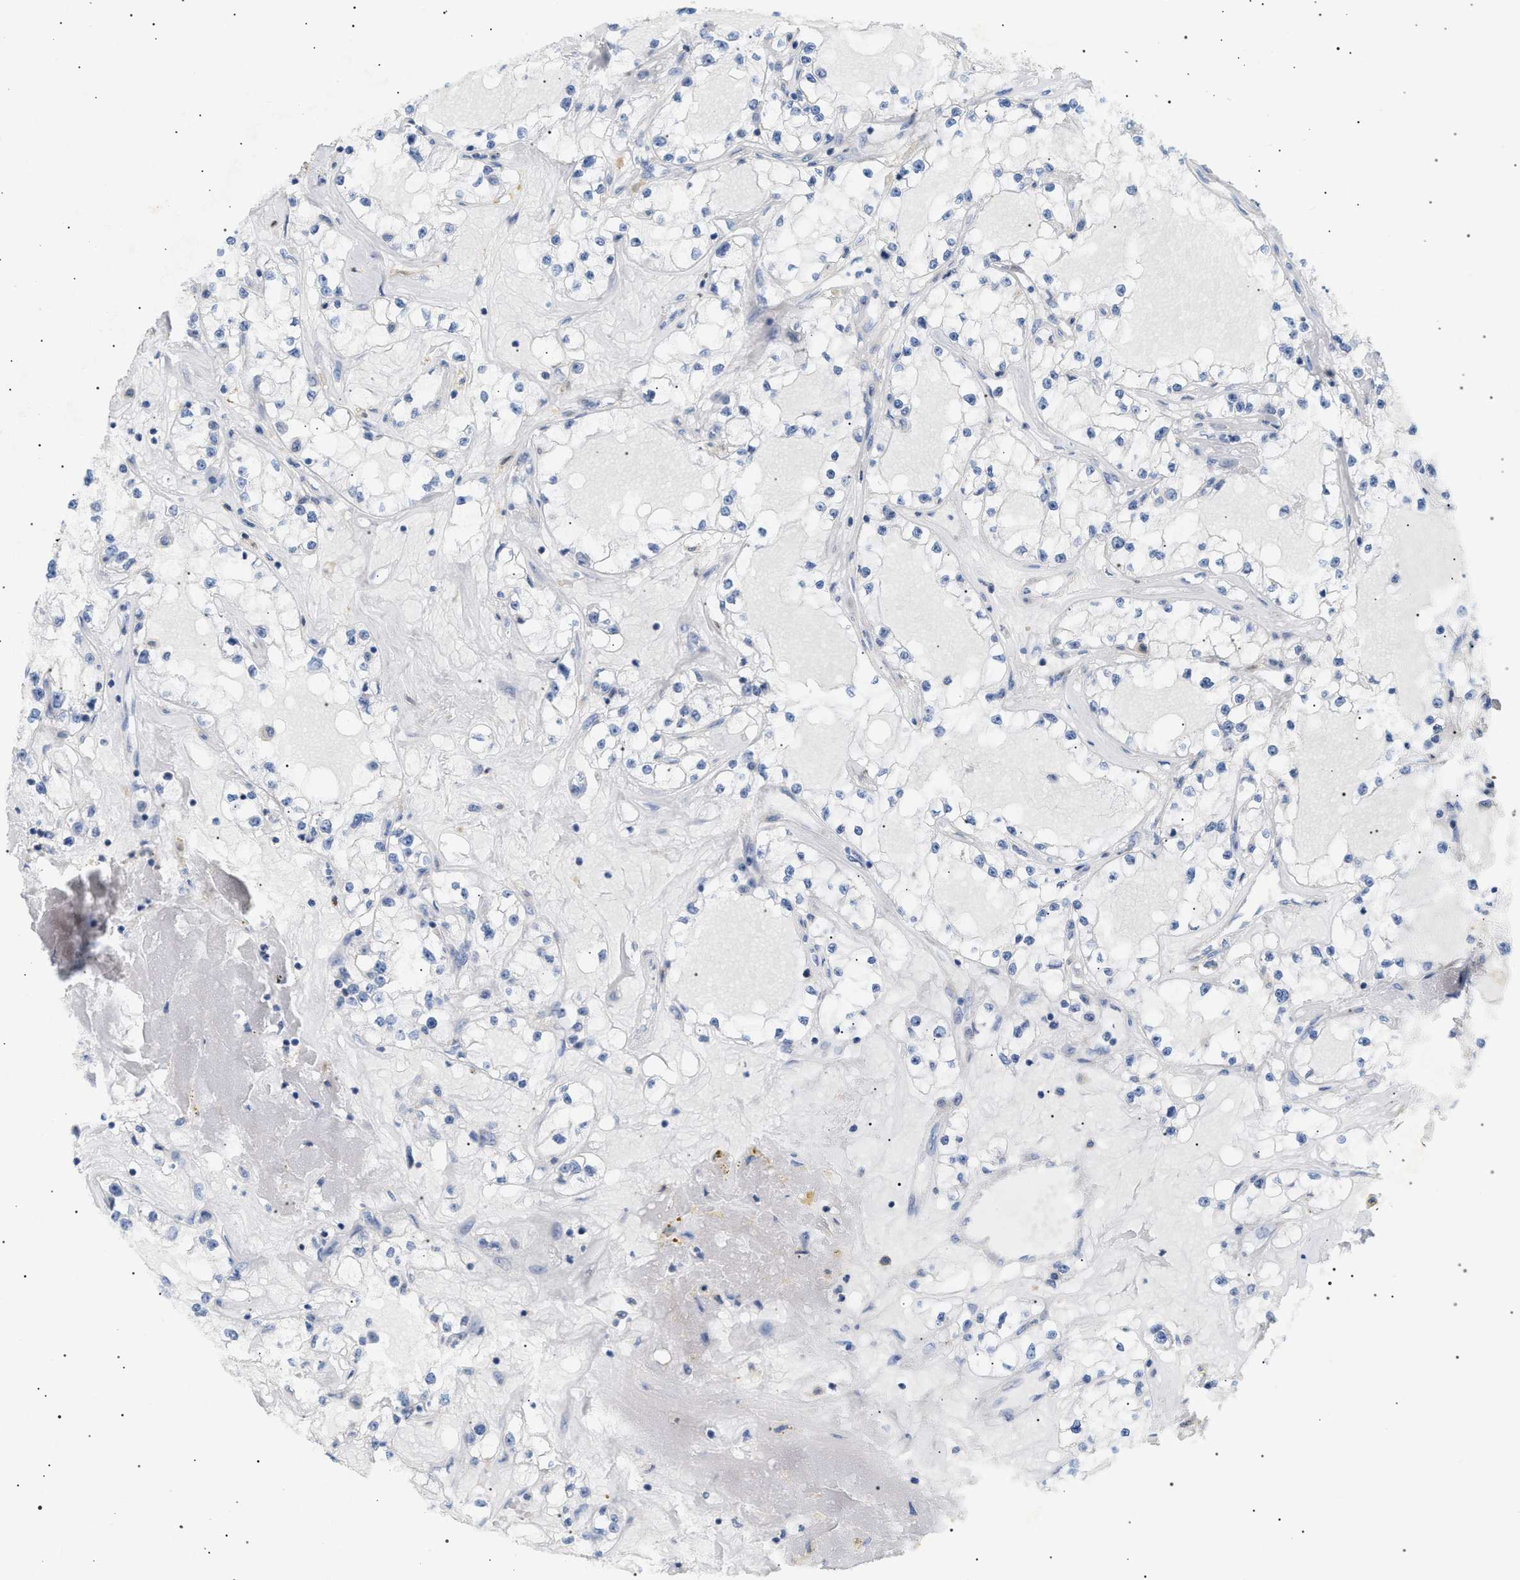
{"staining": {"intensity": "negative", "quantity": "none", "location": "none"}, "tissue": "renal cancer", "cell_type": "Tumor cells", "image_type": "cancer", "snomed": [{"axis": "morphology", "description": "Adenocarcinoma, NOS"}, {"axis": "topography", "description": "Kidney"}], "caption": "This is an immunohistochemistry photomicrograph of human renal adenocarcinoma. There is no positivity in tumor cells.", "gene": "ADCY10", "patient": {"sex": "male", "age": 56}}